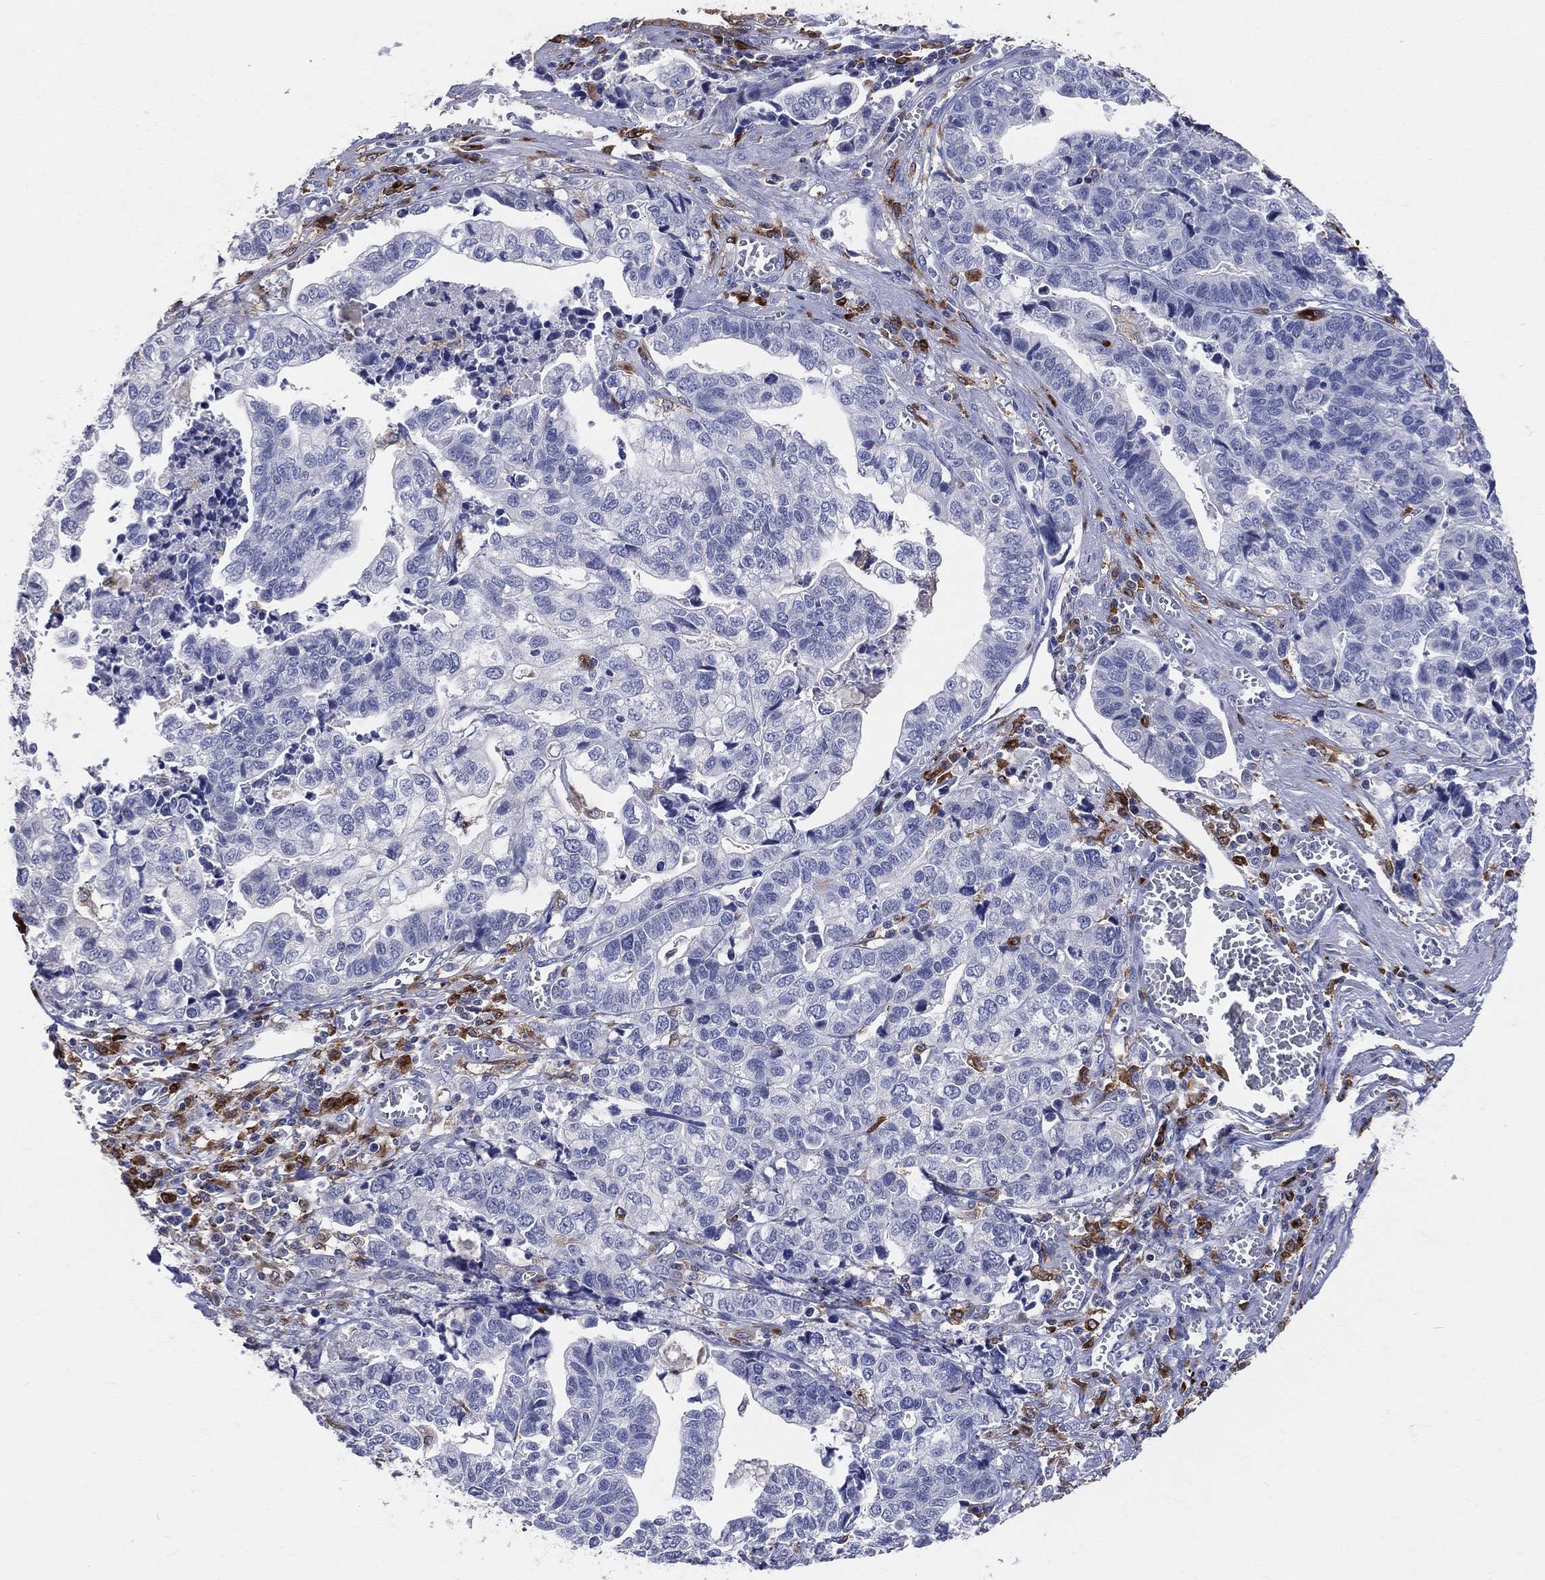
{"staining": {"intensity": "negative", "quantity": "none", "location": "none"}, "tissue": "stomach cancer", "cell_type": "Tumor cells", "image_type": "cancer", "snomed": [{"axis": "morphology", "description": "Adenocarcinoma, NOS"}, {"axis": "topography", "description": "Stomach, upper"}], "caption": "Immunohistochemical staining of stomach adenocarcinoma demonstrates no significant staining in tumor cells. (DAB immunohistochemistry visualized using brightfield microscopy, high magnification).", "gene": "CD74", "patient": {"sex": "female", "age": 67}}